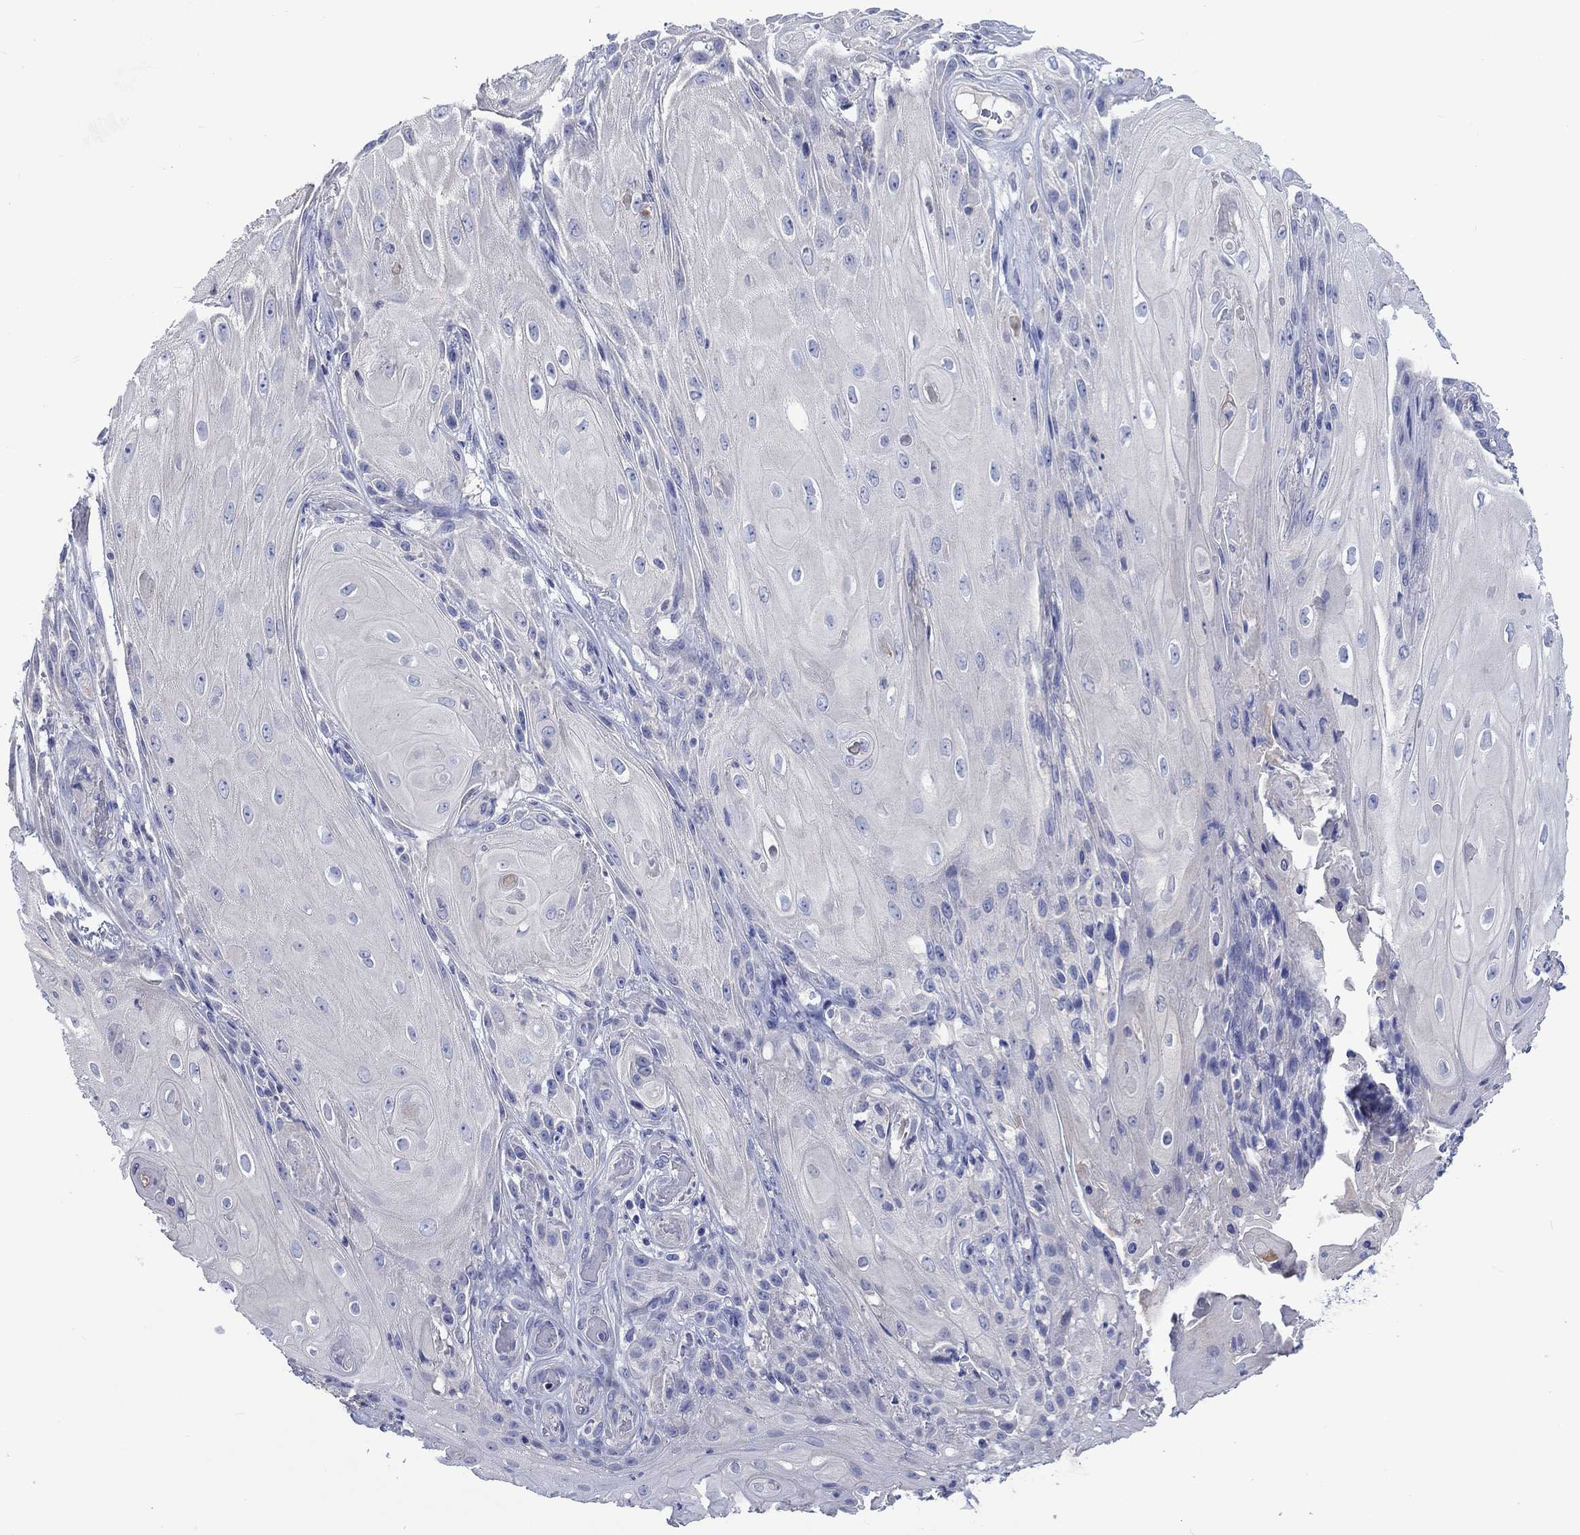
{"staining": {"intensity": "negative", "quantity": "none", "location": "none"}, "tissue": "skin cancer", "cell_type": "Tumor cells", "image_type": "cancer", "snomed": [{"axis": "morphology", "description": "Squamous cell carcinoma, NOS"}, {"axis": "topography", "description": "Skin"}], "caption": "Immunohistochemistry of human skin cancer exhibits no positivity in tumor cells. (DAB (3,3'-diaminobenzidine) IHC, high magnification).", "gene": "TOMM20L", "patient": {"sex": "male", "age": 62}}